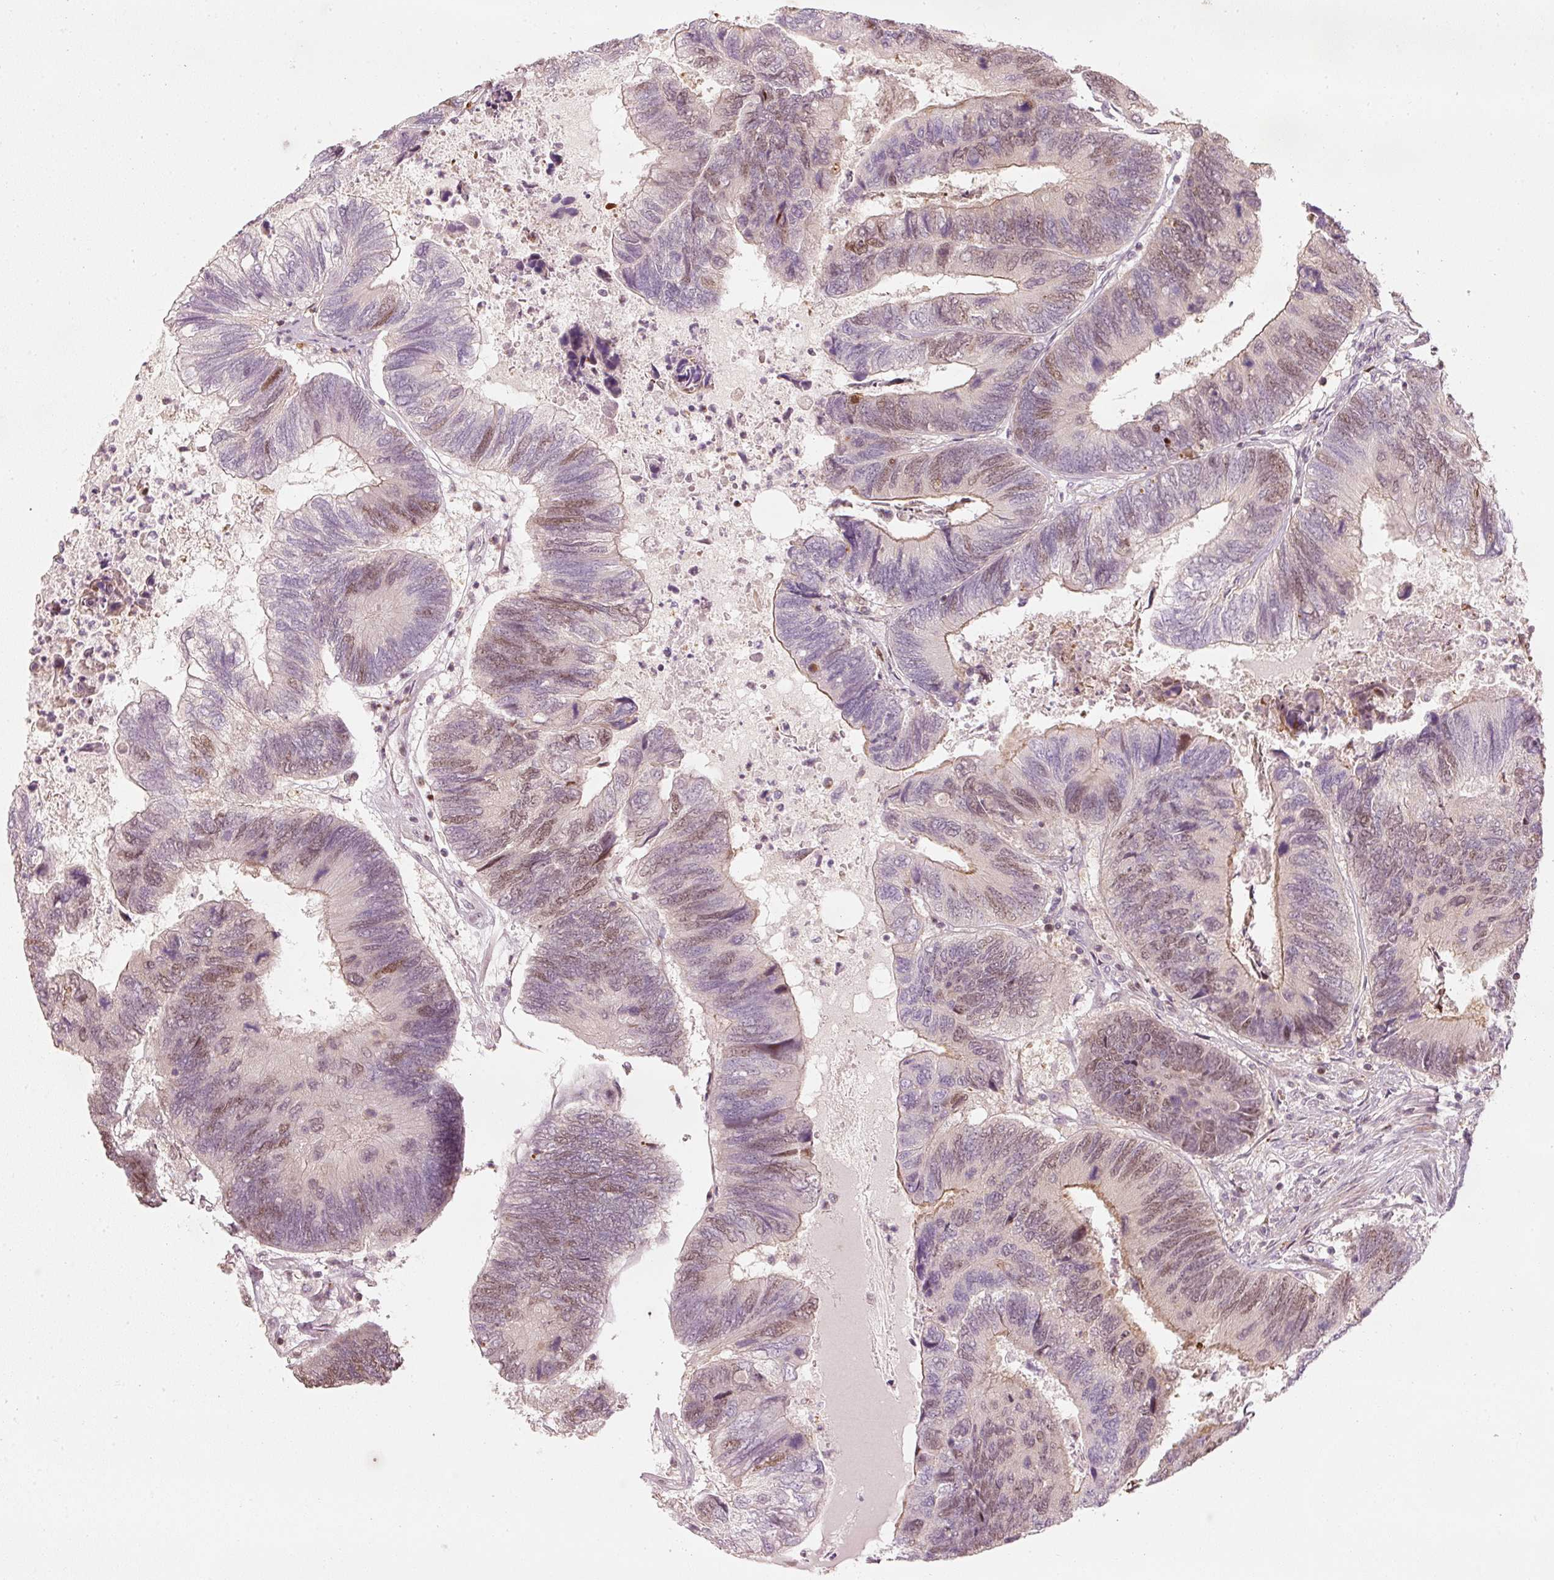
{"staining": {"intensity": "weak", "quantity": "25%-75%", "location": "cytoplasmic/membranous,nuclear"}, "tissue": "colorectal cancer", "cell_type": "Tumor cells", "image_type": "cancer", "snomed": [{"axis": "morphology", "description": "Adenocarcinoma, NOS"}, {"axis": "topography", "description": "Colon"}], "caption": "Weak cytoplasmic/membranous and nuclear positivity is seen in approximately 25%-75% of tumor cells in colorectal cancer (adenocarcinoma).", "gene": "TREX2", "patient": {"sex": "female", "age": 67}}